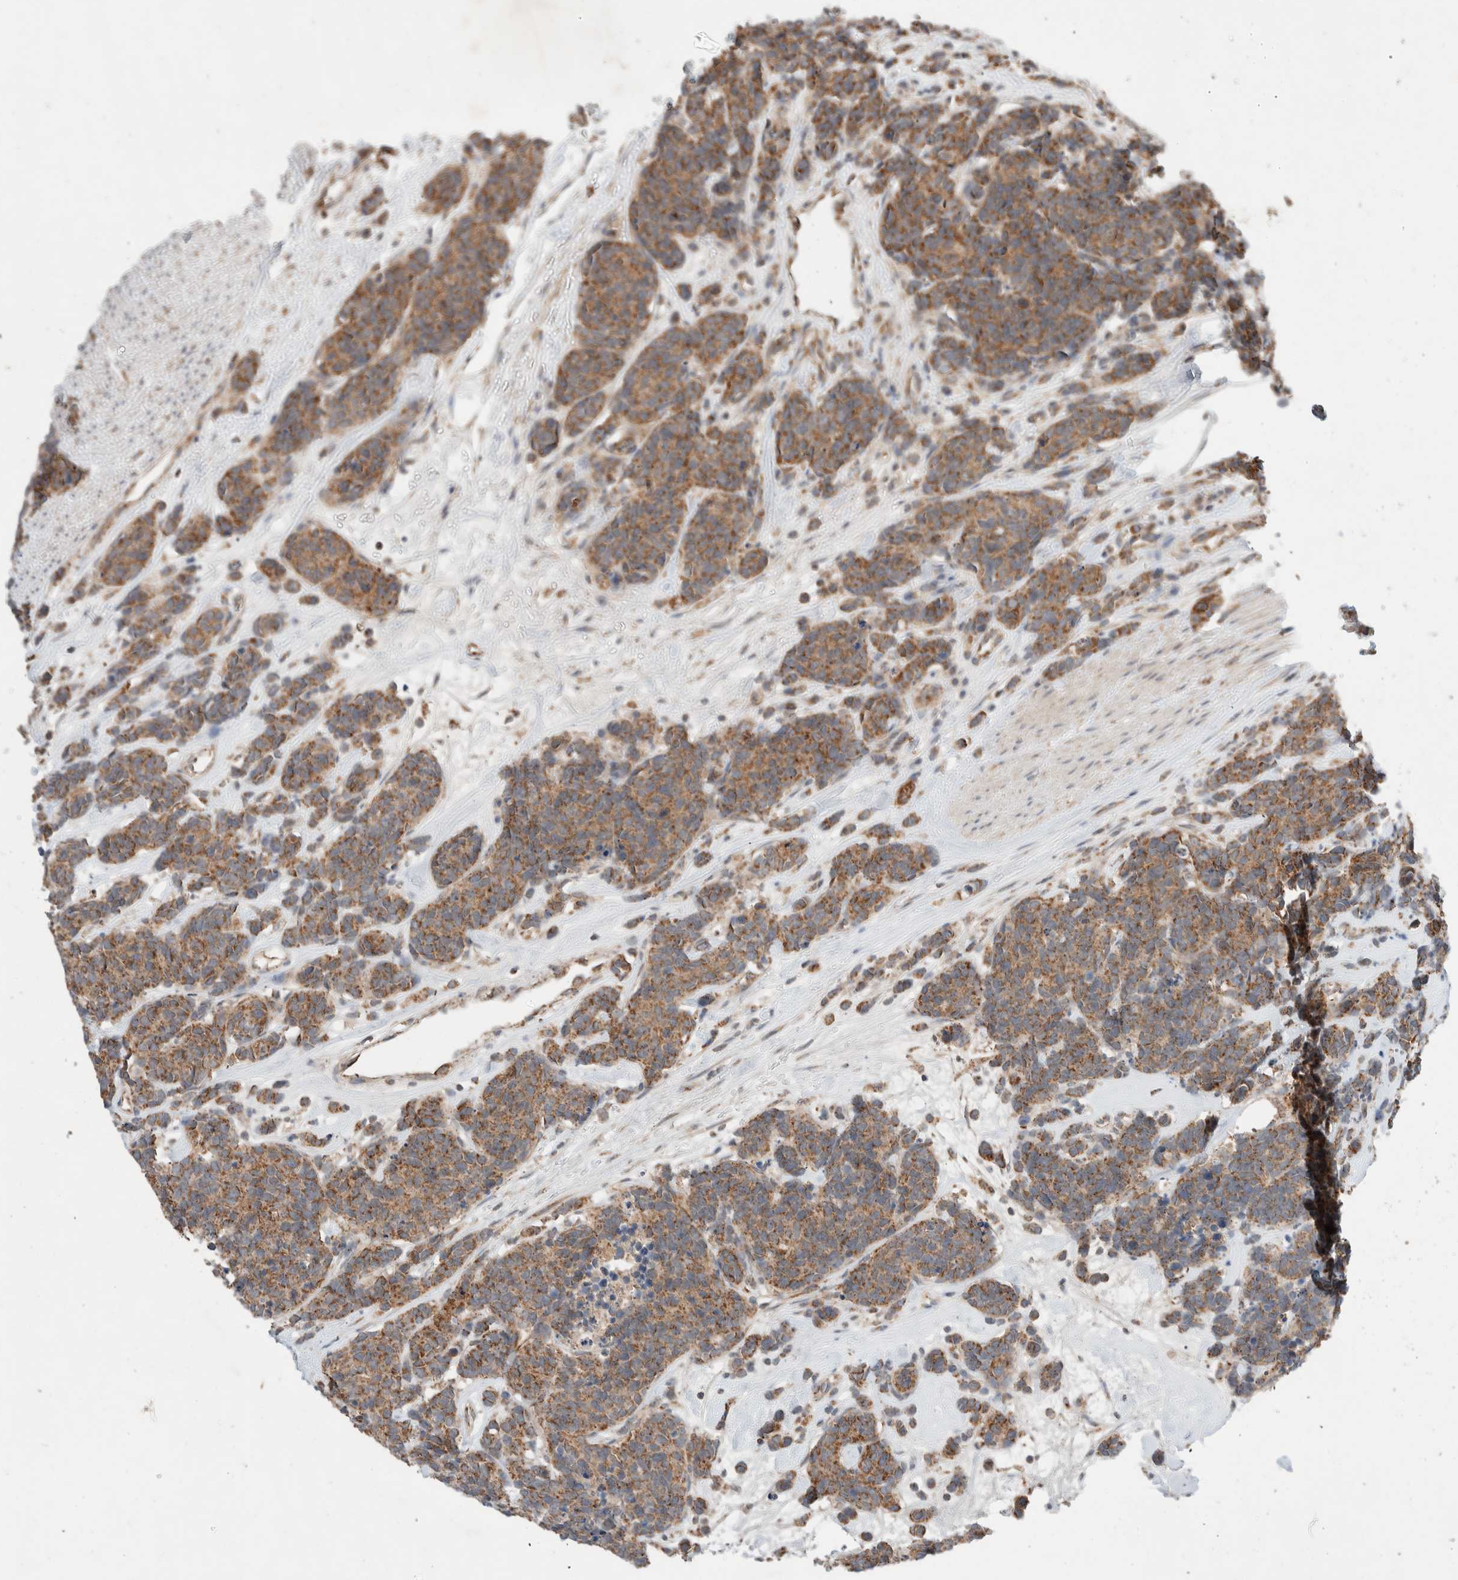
{"staining": {"intensity": "moderate", "quantity": ">75%", "location": "cytoplasmic/membranous"}, "tissue": "carcinoid", "cell_type": "Tumor cells", "image_type": "cancer", "snomed": [{"axis": "morphology", "description": "Carcinoma, NOS"}, {"axis": "morphology", "description": "Carcinoid, malignant, NOS"}, {"axis": "topography", "description": "Urinary bladder"}], "caption": "IHC of carcinoid (malignant) displays medium levels of moderate cytoplasmic/membranous expression in about >75% of tumor cells.", "gene": "AMPD1", "patient": {"sex": "male", "age": 57}}